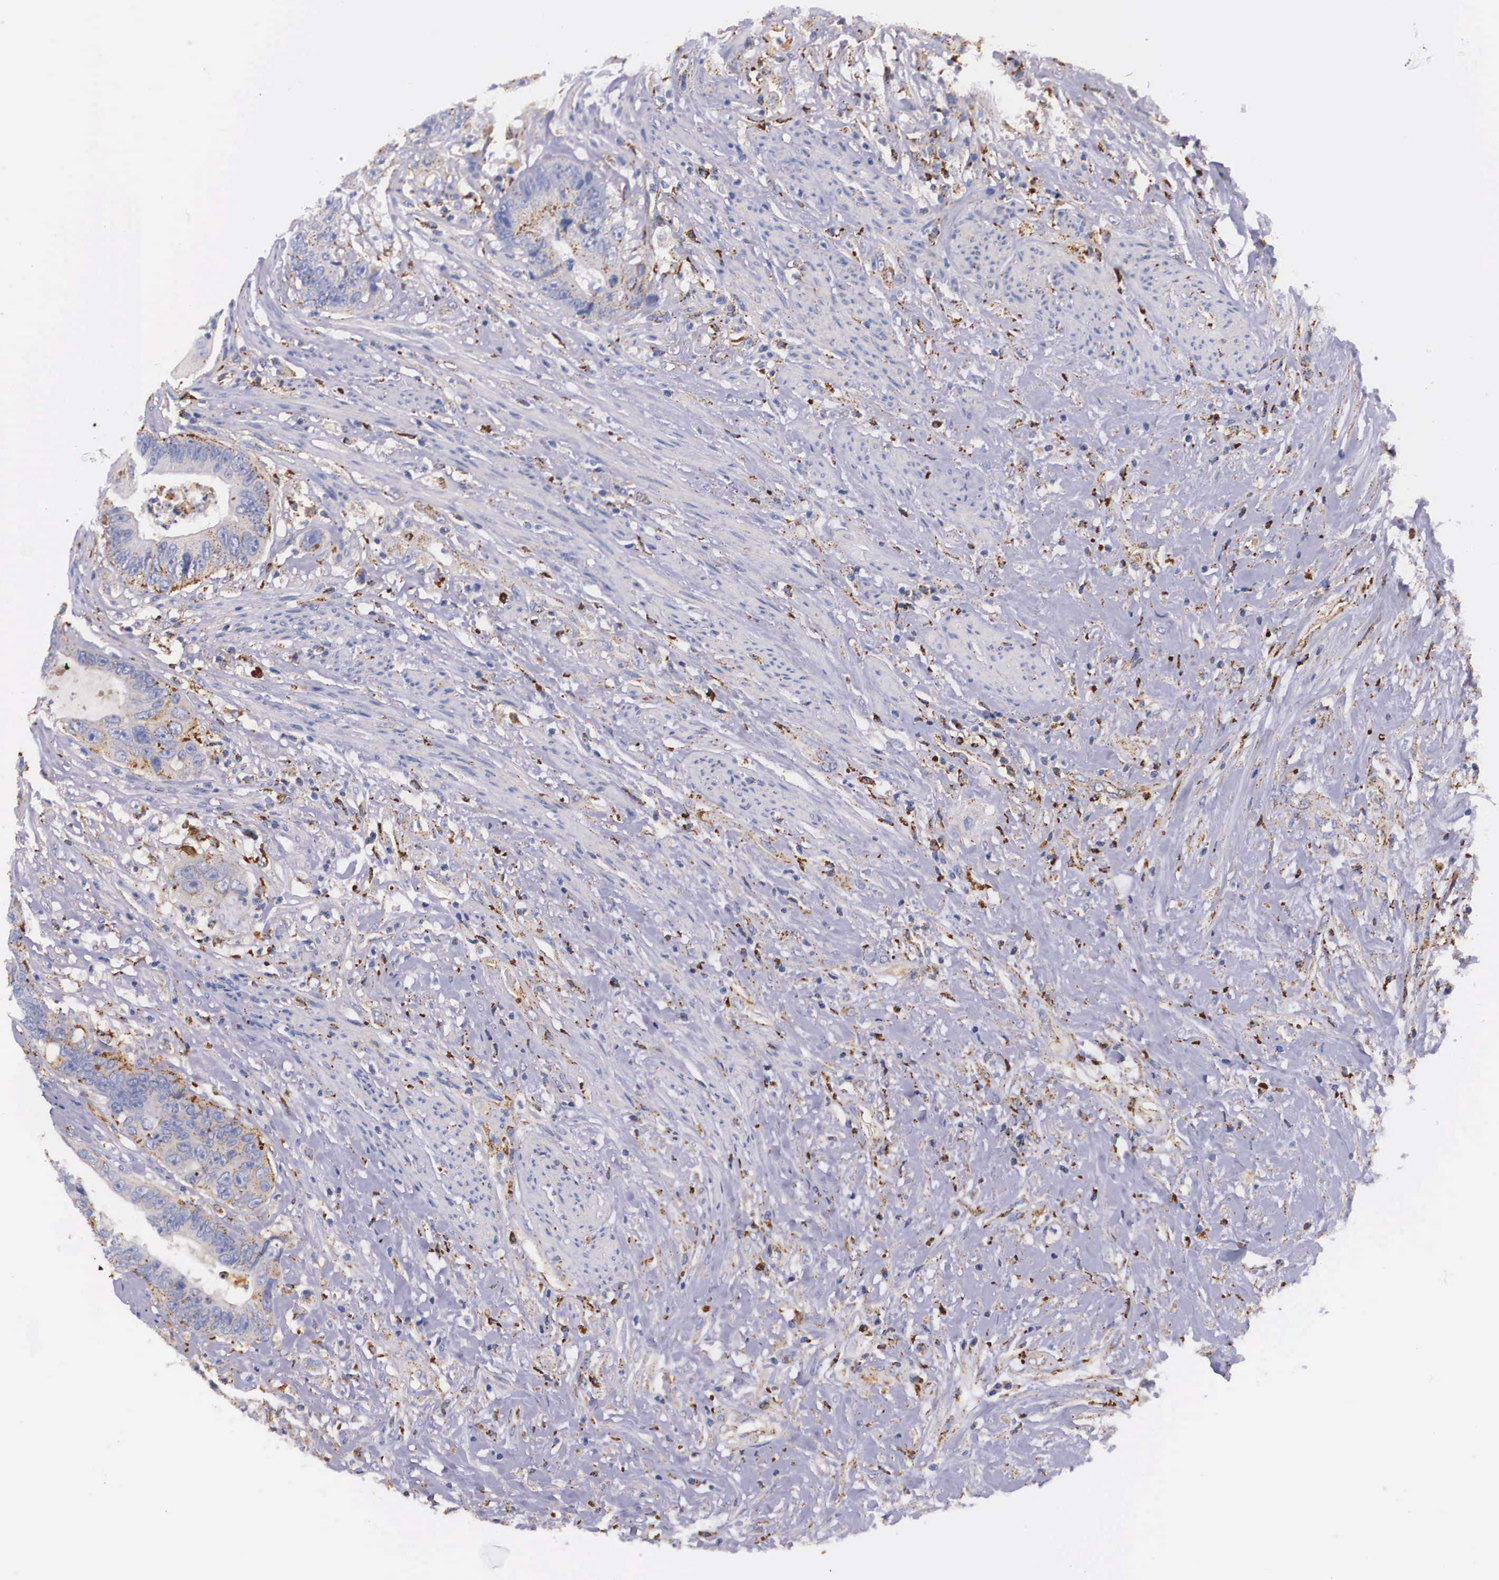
{"staining": {"intensity": "moderate", "quantity": "<25%", "location": "cytoplasmic/membranous"}, "tissue": "colorectal cancer", "cell_type": "Tumor cells", "image_type": "cancer", "snomed": [{"axis": "morphology", "description": "Adenocarcinoma, NOS"}, {"axis": "topography", "description": "Rectum"}], "caption": "An image of human colorectal cancer (adenocarcinoma) stained for a protein reveals moderate cytoplasmic/membranous brown staining in tumor cells.", "gene": "NAGA", "patient": {"sex": "female", "age": 65}}